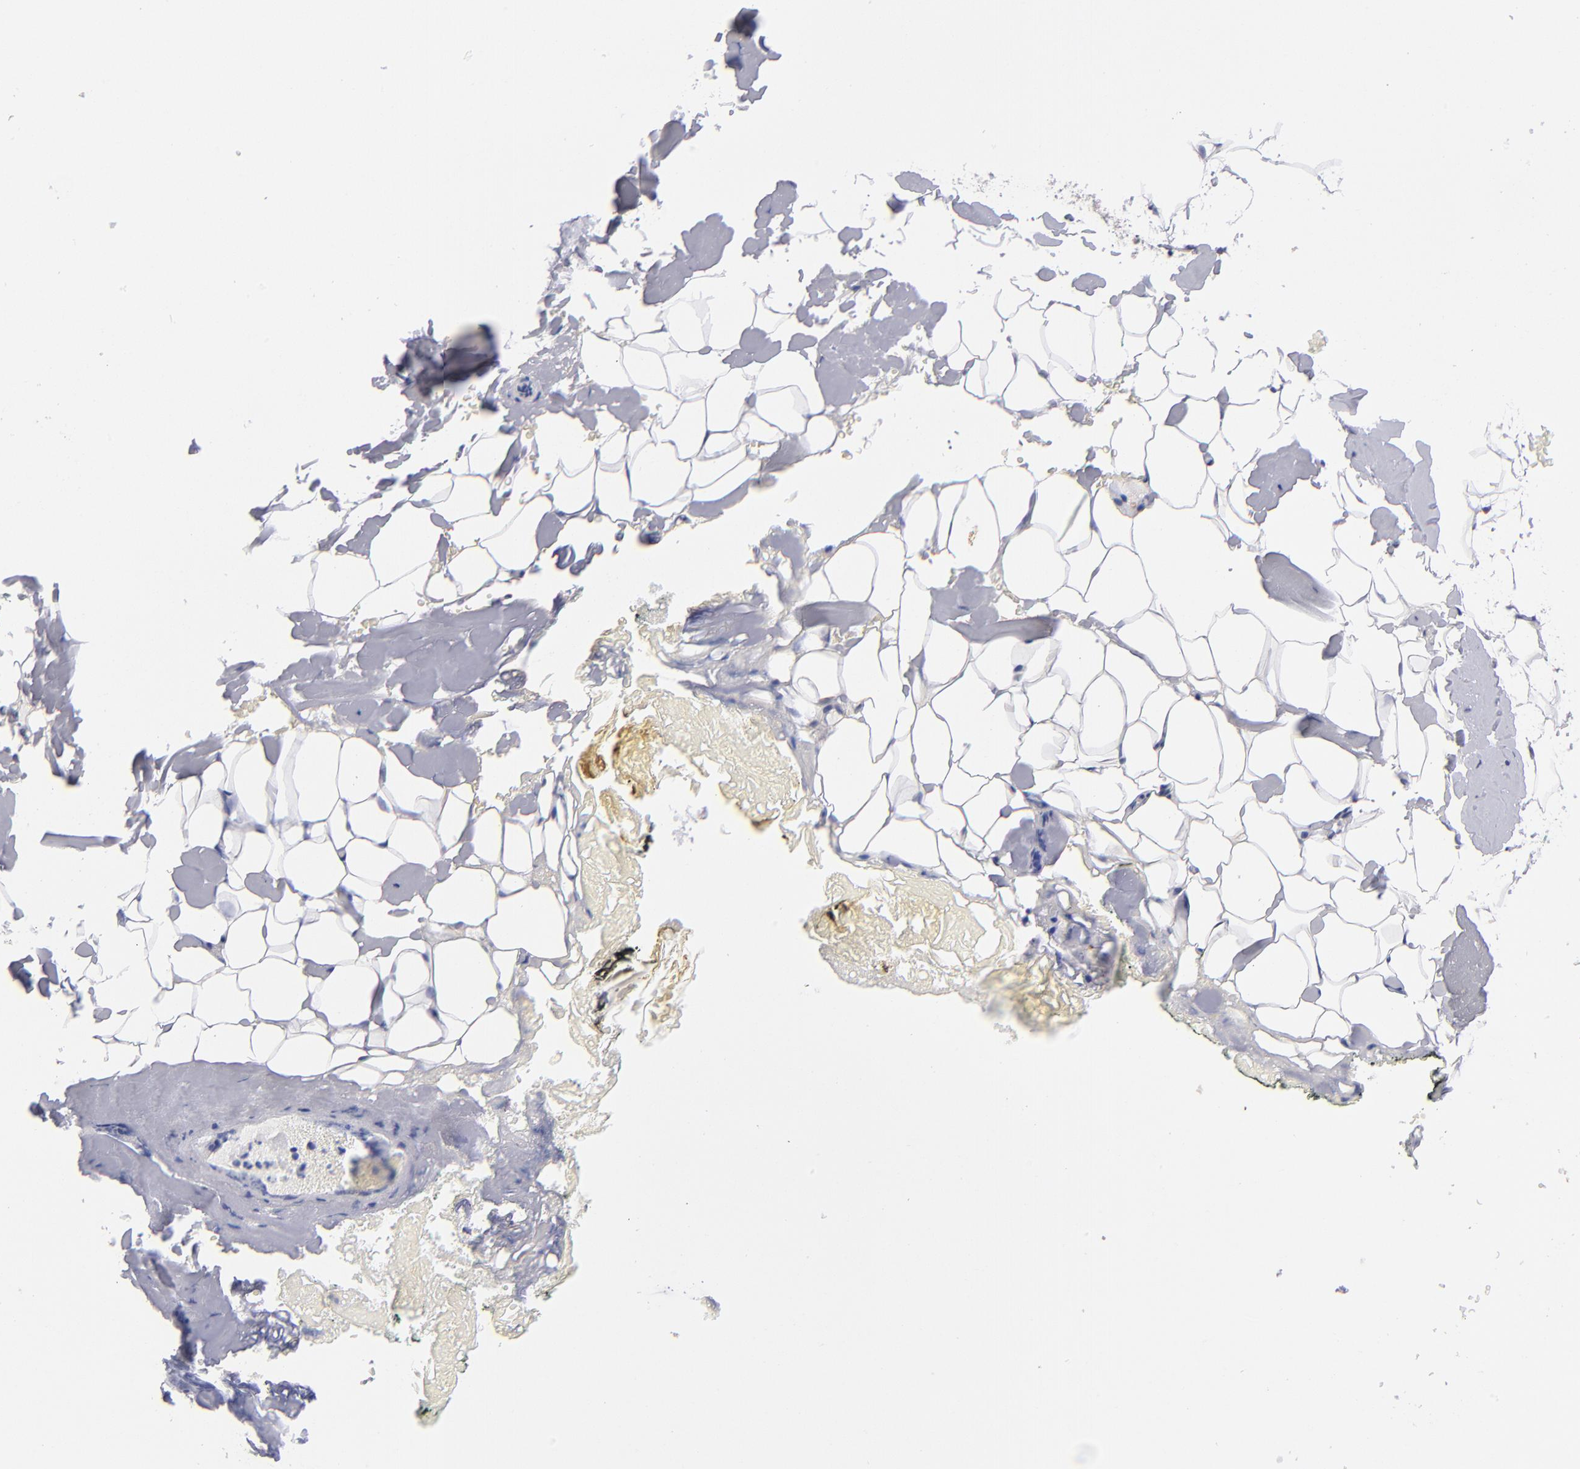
{"staining": {"intensity": "negative", "quantity": "none", "location": "none"}, "tissue": "breast", "cell_type": "Adipocytes", "image_type": "normal", "snomed": [{"axis": "morphology", "description": "Normal tissue, NOS"}, {"axis": "topography", "description": "Breast"}, {"axis": "topography", "description": "Soft tissue"}], "caption": "Immunohistochemical staining of benign human breast exhibits no significant positivity in adipocytes.", "gene": "EIF3L", "patient": {"sex": "female", "age": 75}}